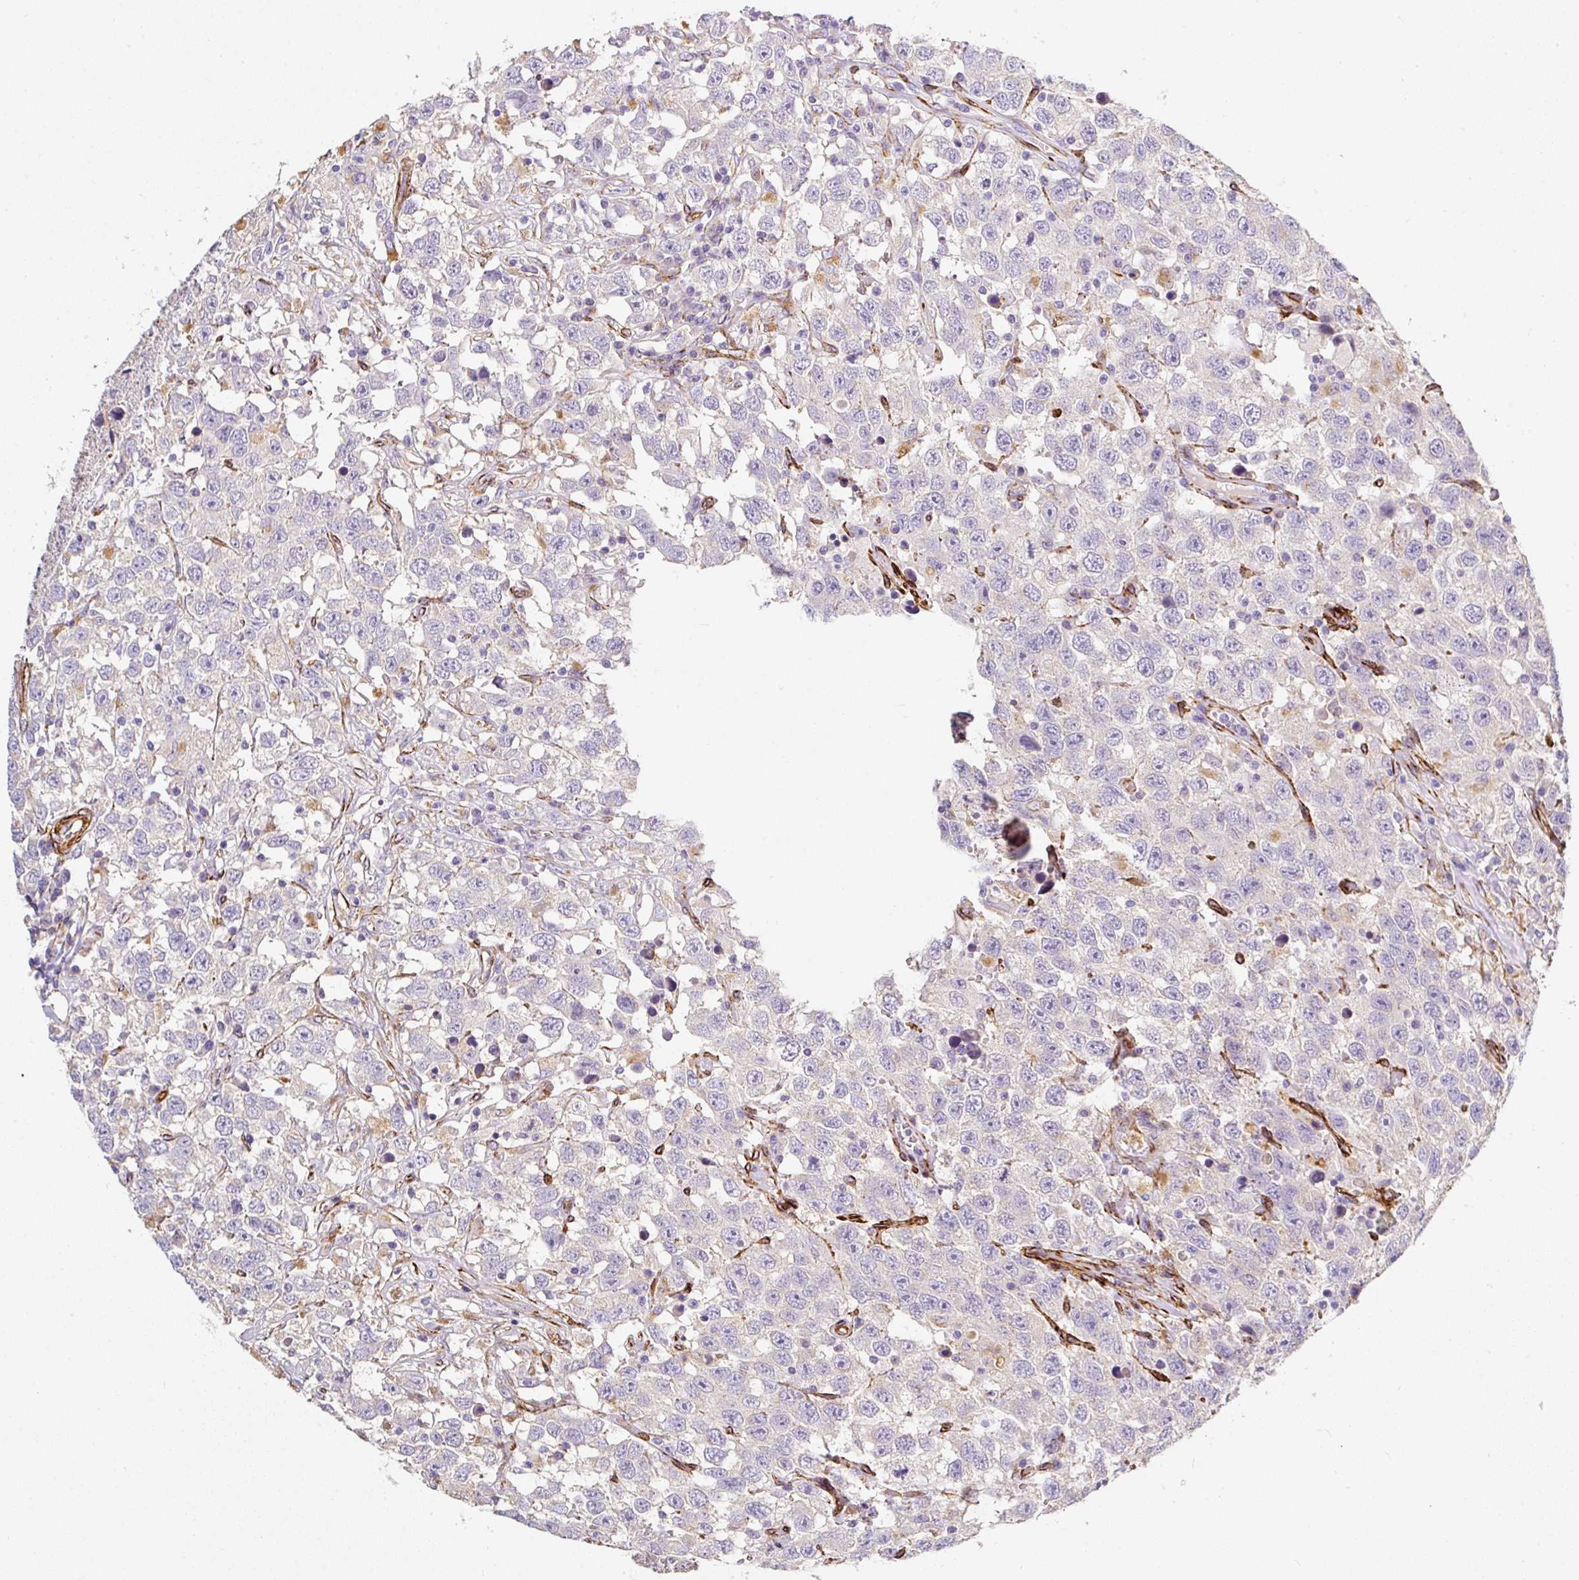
{"staining": {"intensity": "negative", "quantity": "none", "location": "none"}, "tissue": "testis cancer", "cell_type": "Tumor cells", "image_type": "cancer", "snomed": [{"axis": "morphology", "description": "Seminoma, NOS"}, {"axis": "topography", "description": "Testis"}], "caption": "The histopathology image demonstrates no staining of tumor cells in testis seminoma. The staining was performed using DAB (3,3'-diaminobenzidine) to visualize the protein expression in brown, while the nuclei were stained in blue with hematoxylin (Magnification: 20x).", "gene": "SLC25A17", "patient": {"sex": "male", "age": 41}}